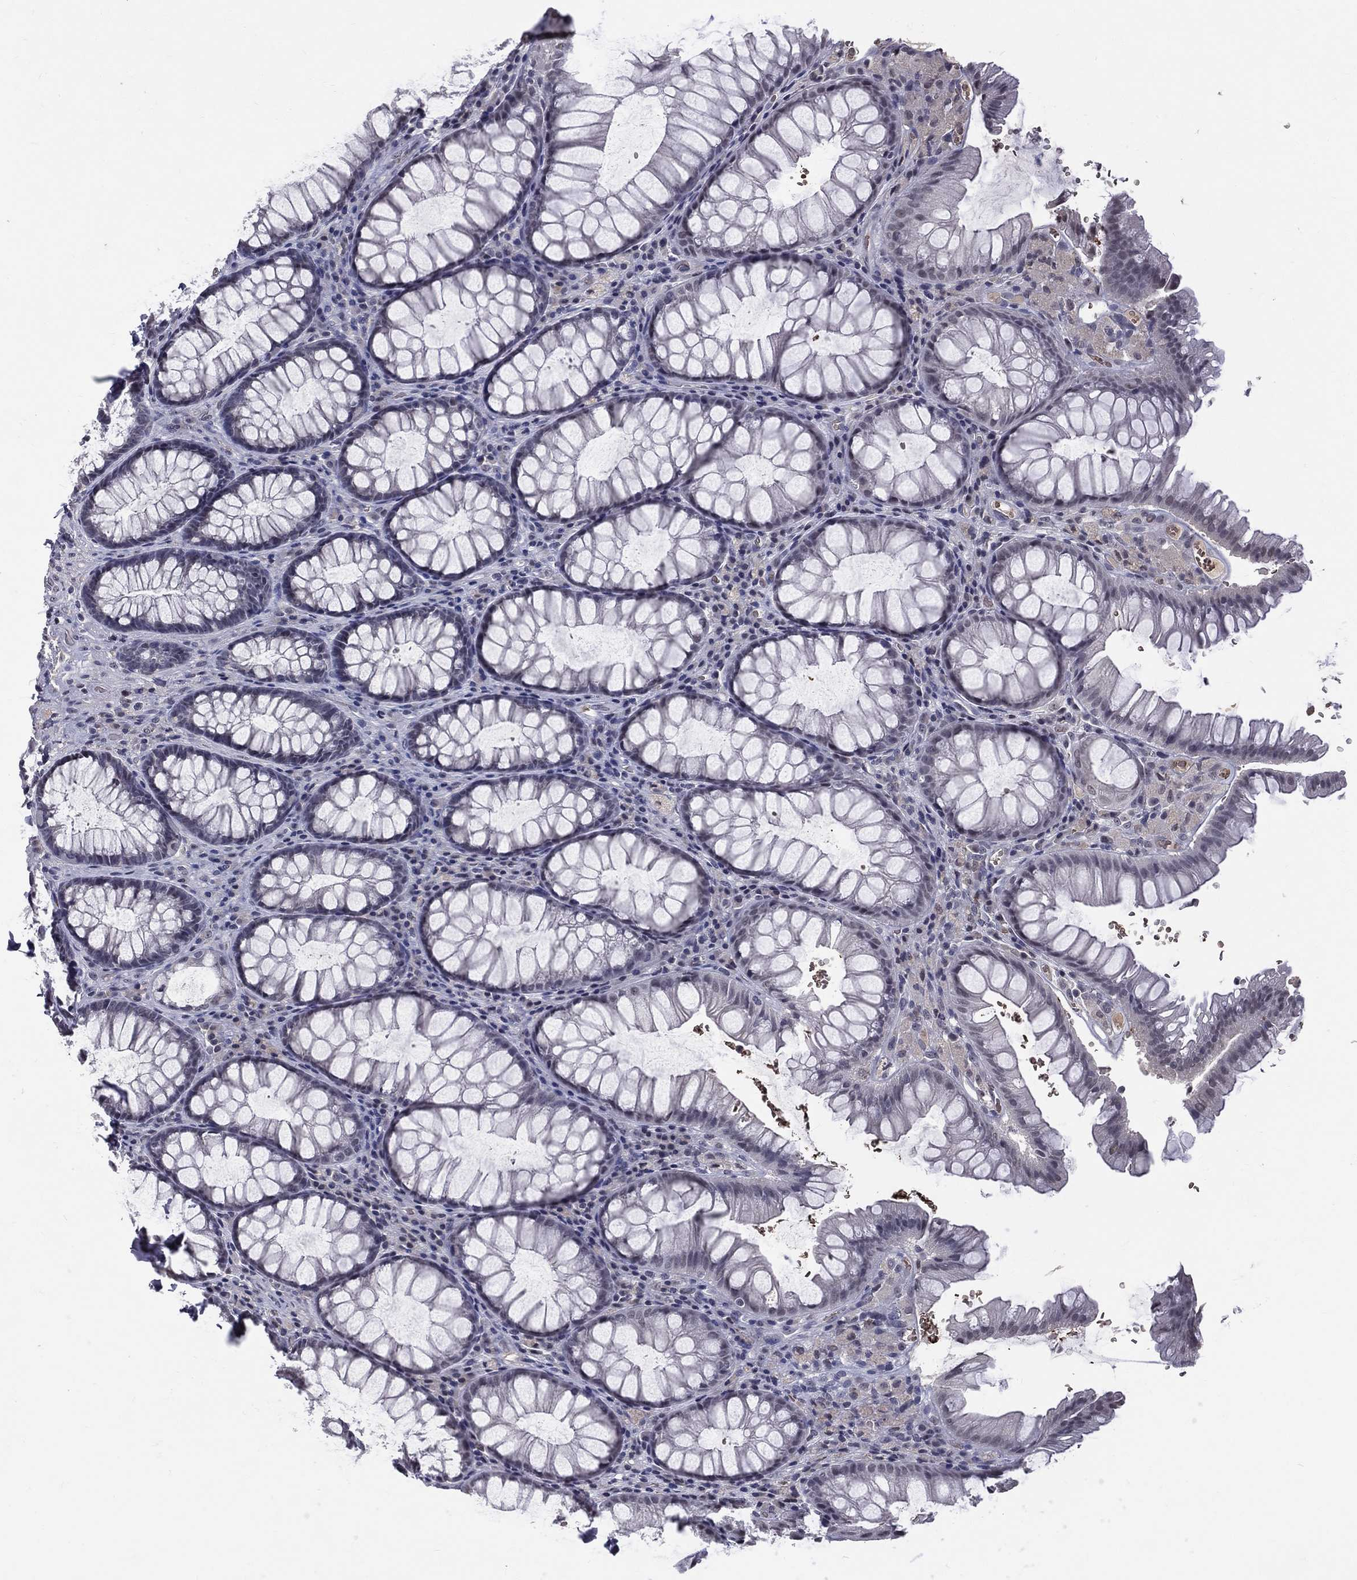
{"staining": {"intensity": "negative", "quantity": "none", "location": "none"}, "tissue": "rectum", "cell_type": "Glandular cells", "image_type": "normal", "snomed": [{"axis": "morphology", "description": "Normal tissue, NOS"}, {"axis": "topography", "description": "Rectum"}], "caption": "This is a photomicrograph of immunohistochemistry staining of unremarkable rectum, which shows no staining in glandular cells.", "gene": "DSG4", "patient": {"sex": "female", "age": 68}}